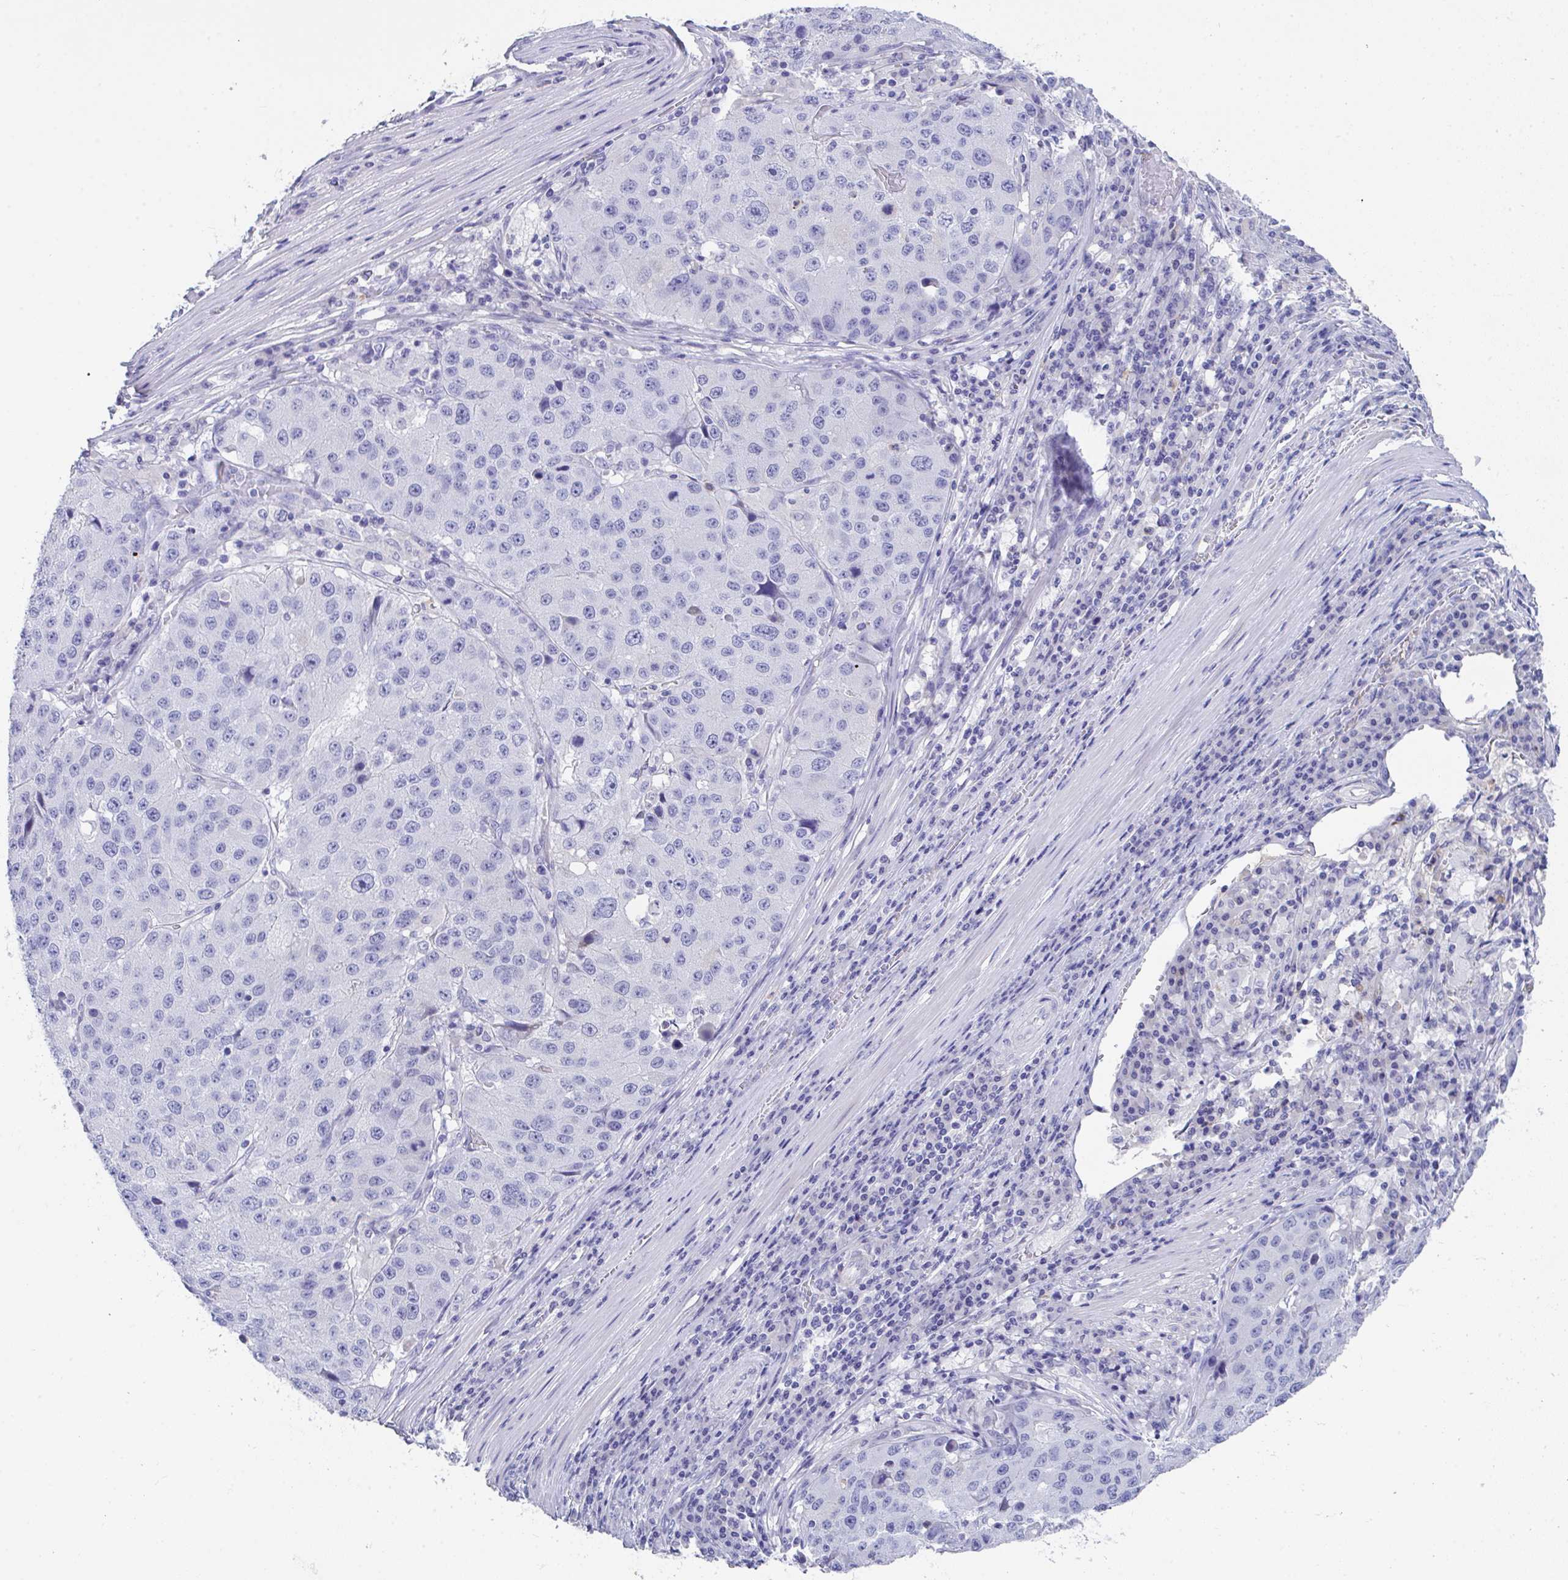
{"staining": {"intensity": "negative", "quantity": "none", "location": "none"}, "tissue": "stomach cancer", "cell_type": "Tumor cells", "image_type": "cancer", "snomed": [{"axis": "morphology", "description": "Adenocarcinoma, NOS"}, {"axis": "topography", "description": "Stomach"}], "caption": "Immunohistochemistry photomicrograph of human adenocarcinoma (stomach) stained for a protein (brown), which reveals no positivity in tumor cells. (Immunohistochemistry, brightfield microscopy, high magnification).", "gene": "COA5", "patient": {"sex": "male", "age": 71}}